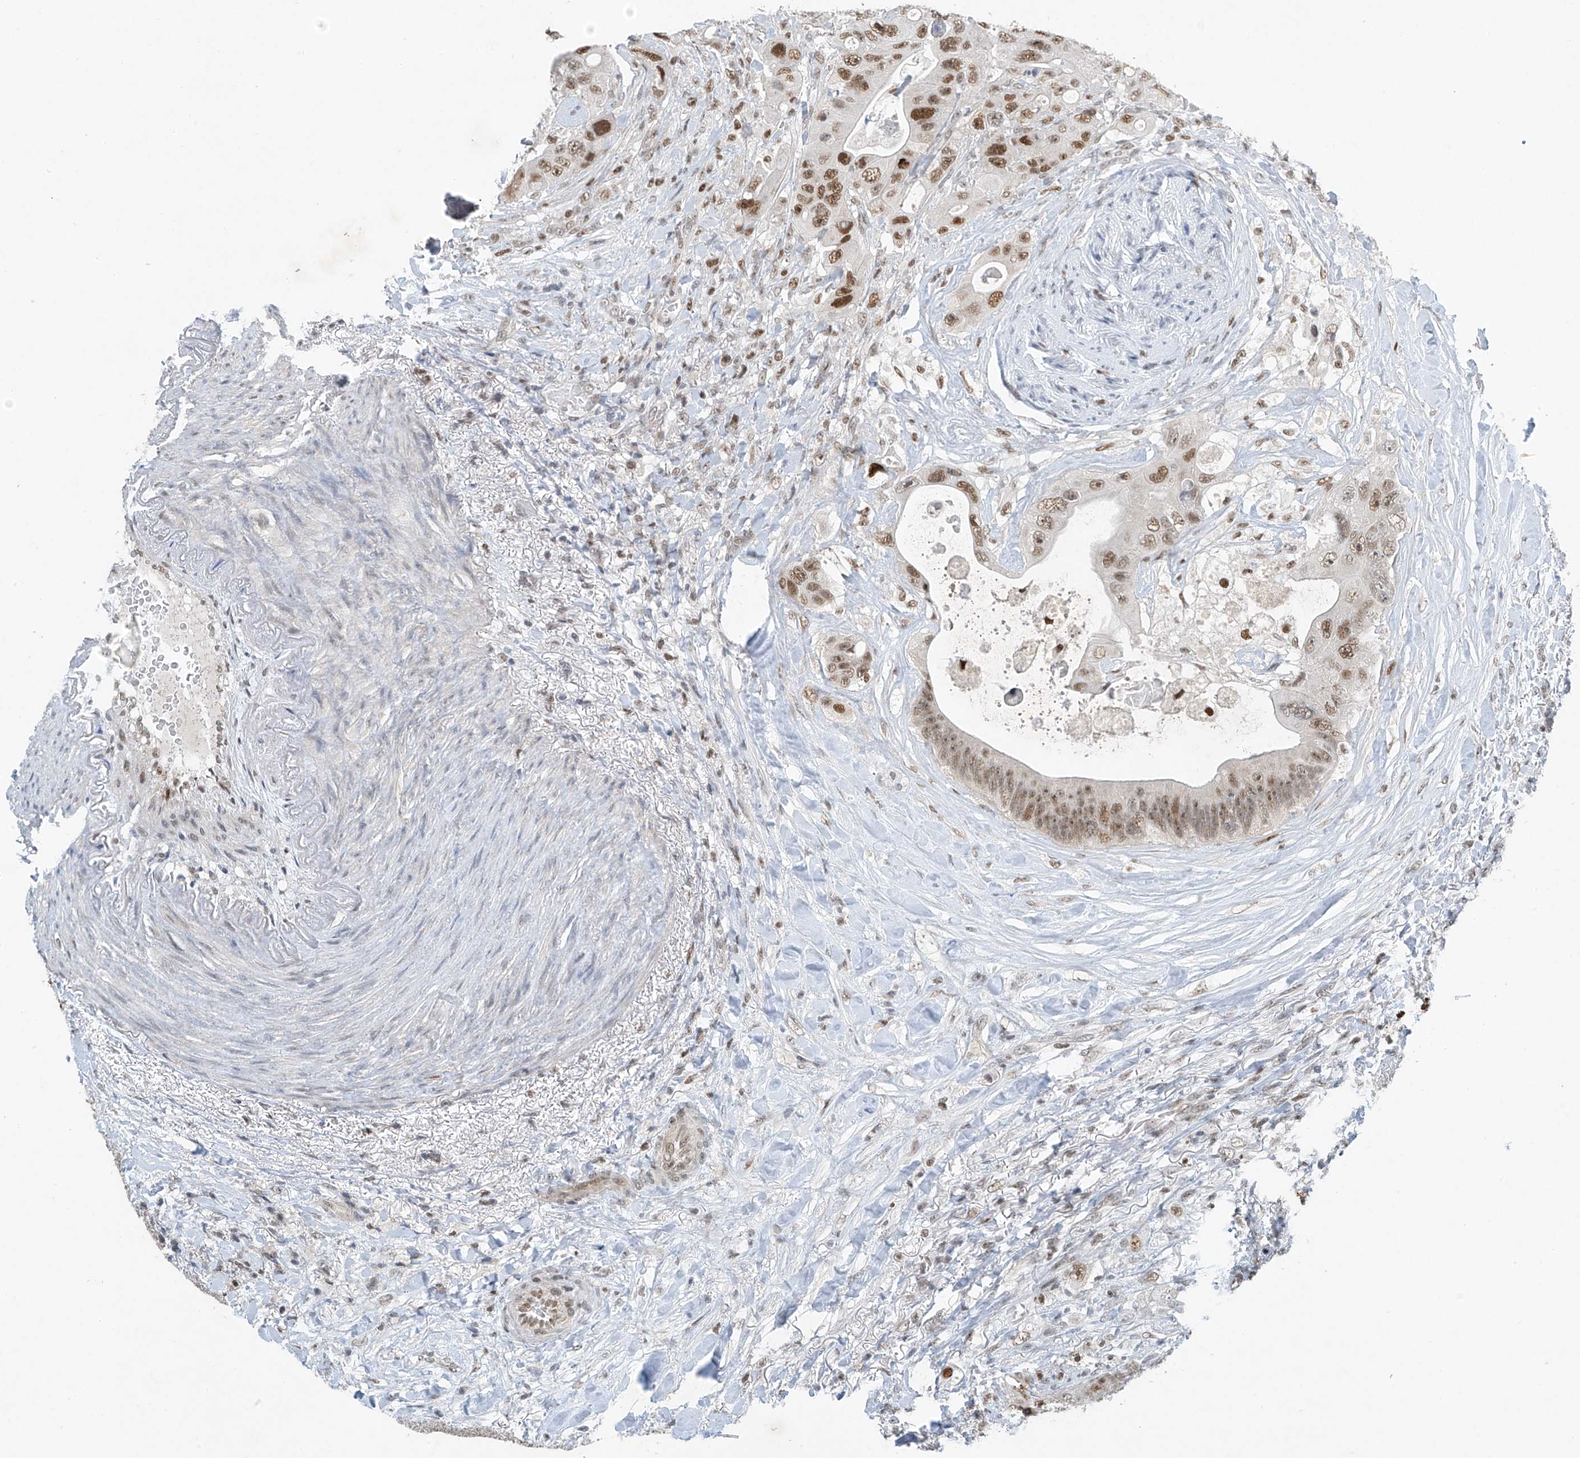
{"staining": {"intensity": "strong", "quantity": "25%-75%", "location": "nuclear"}, "tissue": "colorectal cancer", "cell_type": "Tumor cells", "image_type": "cancer", "snomed": [{"axis": "morphology", "description": "Adenocarcinoma, NOS"}, {"axis": "topography", "description": "Colon"}], "caption": "Immunohistochemistry photomicrograph of neoplastic tissue: adenocarcinoma (colorectal) stained using immunohistochemistry (IHC) shows high levels of strong protein expression localized specifically in the nuclear of tumor cells, appearing as a nuclear brown color.", "gene": "TAF8", "patient": {"sex": "female", "age": 46}}